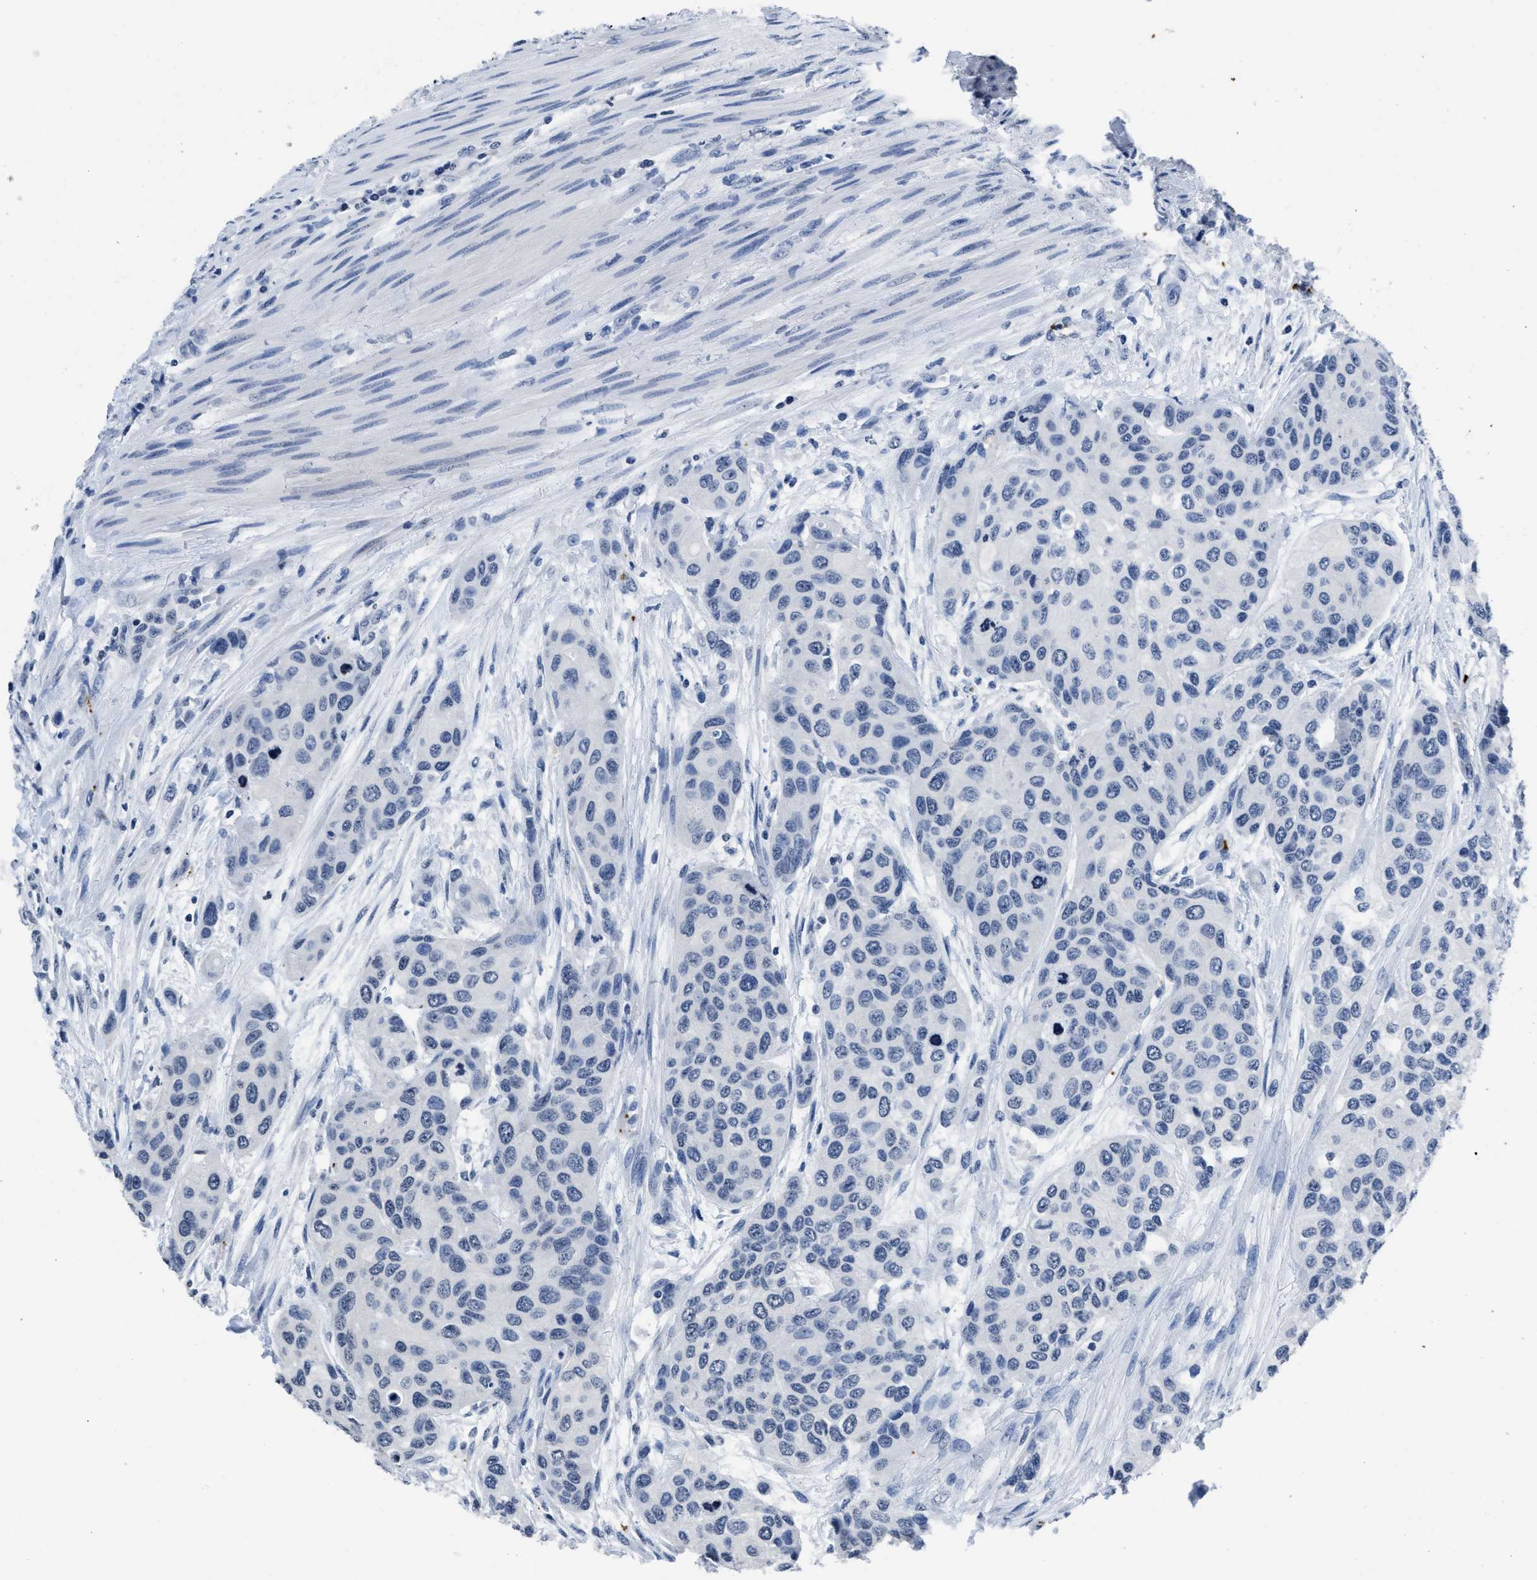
{"staining": {"intensity": "negative", "quantity": "none", "location": "none"}, "tissue": "urothelial cancer", "cell_type": "Tumor cells", "image_type": "cancer", "snomed": [{"axis": "morphology", "description": "Urothelial carcinoma, High grade"}, {"axis": "topography", "description": "Urinary bladder"}], "caption": "High magnification brightfield microscopy of urothelial cancer stained with DAB (brown) and counterstained with hematoxylin (blue): tumor cells show no significant staining.", "gene": "ITGA2B", "patient": {"sex": "female", "age": 56}}